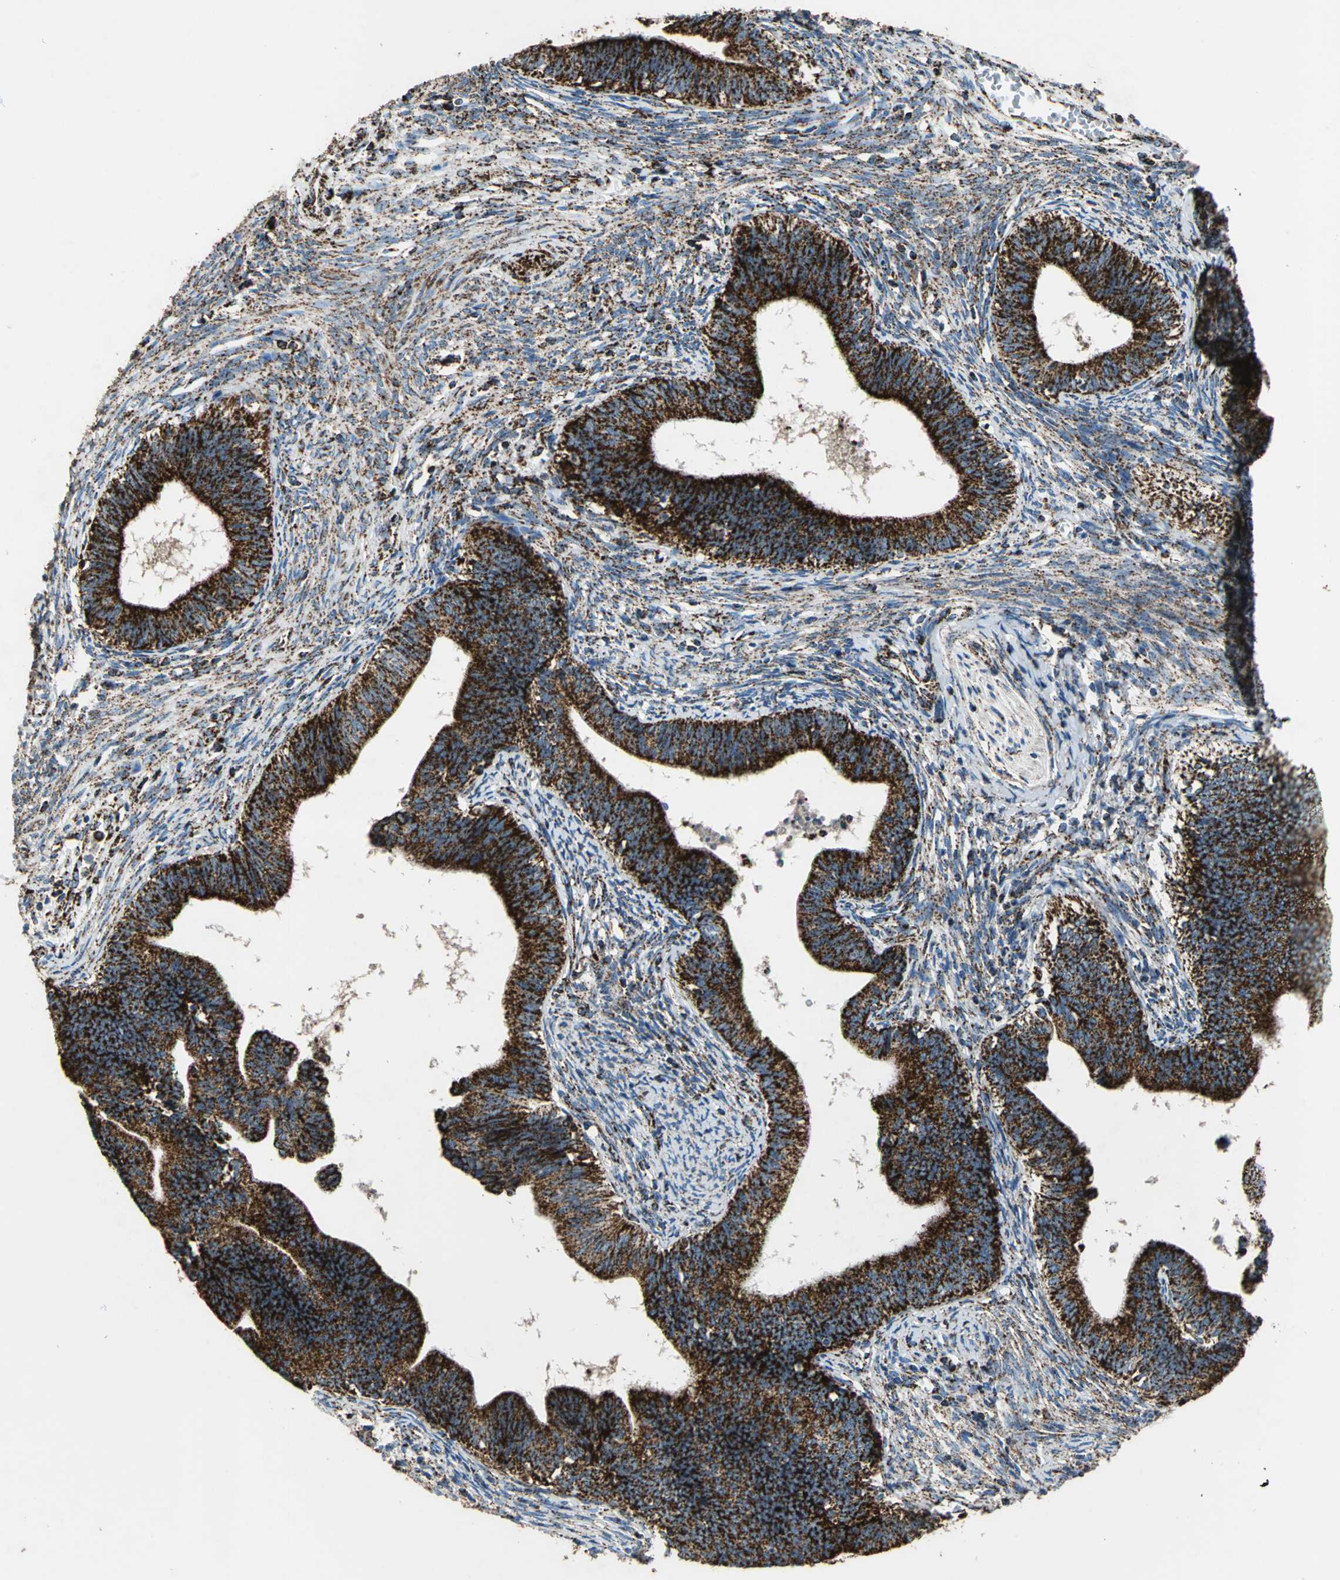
{"staining": {"intensity": "strong", "quantity": ">75%", "location": "cytoplasmic/membranous"}, "tissue": "cervical cancer", "cell_type": "Tumor cells", "image_type": "cancer", "snomed": [{"axis": "morphology", "description": "Adenocarcinoma, NOS"}, {"axis": "topography", "description": "Cervix"}], "caption": "Adenocarcinoma (cervical) was stained to show a protein in brown. There is high levels of strong cytoplasmic/membranous positivity in approximately >75% of tumor cells.", "gene": "ECH1", "patient": {"sex": "female", "age": 44}}